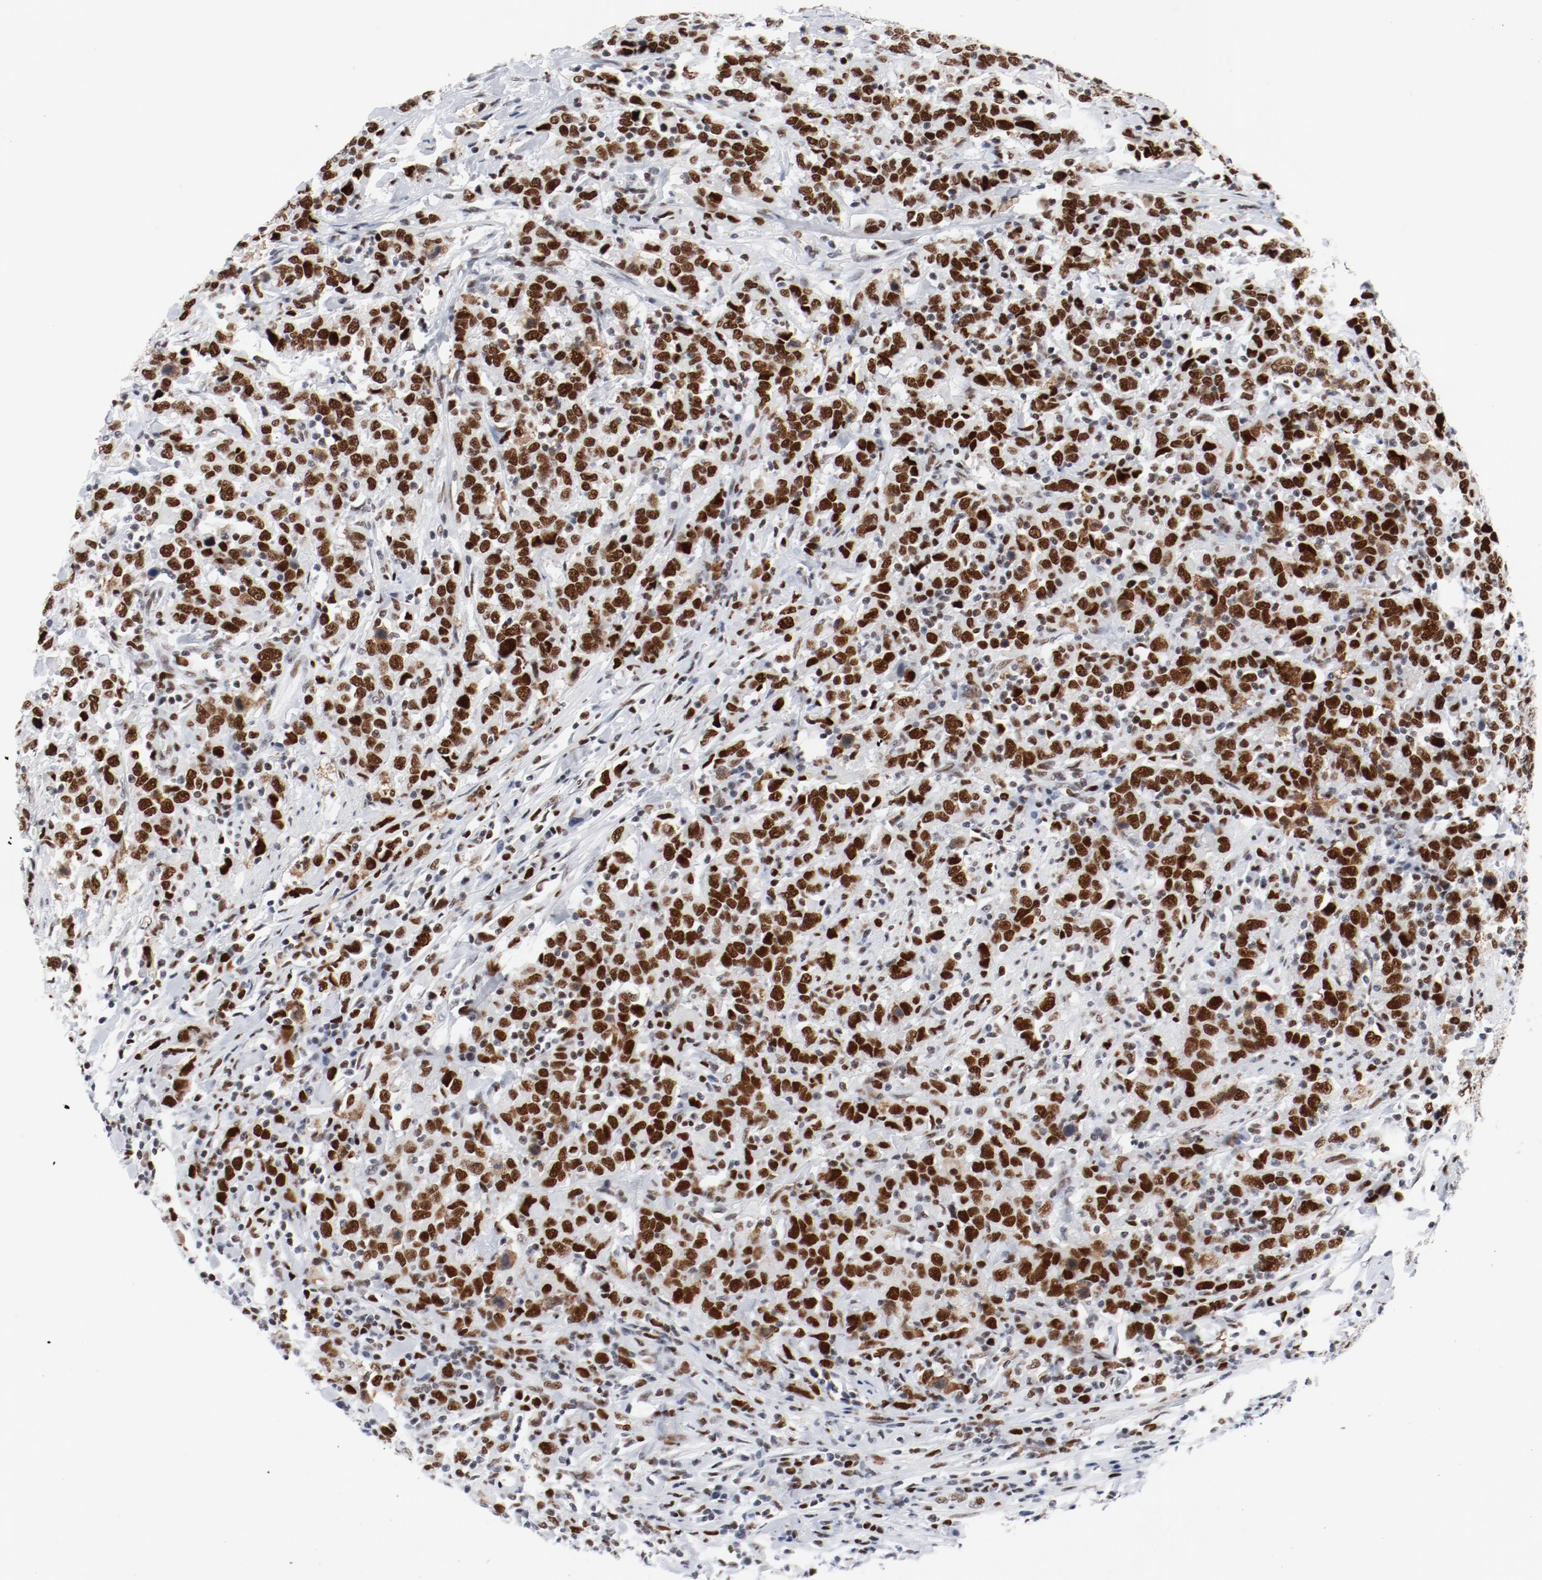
{"staining": {"intensity": "strong", "quantity": ">75%", "location": "nuclear"}, "tissue": "urothelial cancer", "cell_type": "Tumor cells", "image_type": "cancer", "snomed": [{"axis": "morphology", "description": "Urothelial carcinoma, High grade"}, {"axis": "topography", "description": "Urinary bladder"}], "caption": "Protein analysis of high-grade urothelial carcinoma tissue reveals strong nuclear staining in approximately >75% of tumor cells. The staining was performed using DAB (3,3'-diaminobenzidine) to visualize the protein expression in brown, while the nuclei were stained in blue with hematoxylin (Magnification: 20x).", "gene": "POLD1", "patient": {"sex": "male", "age": 61}}